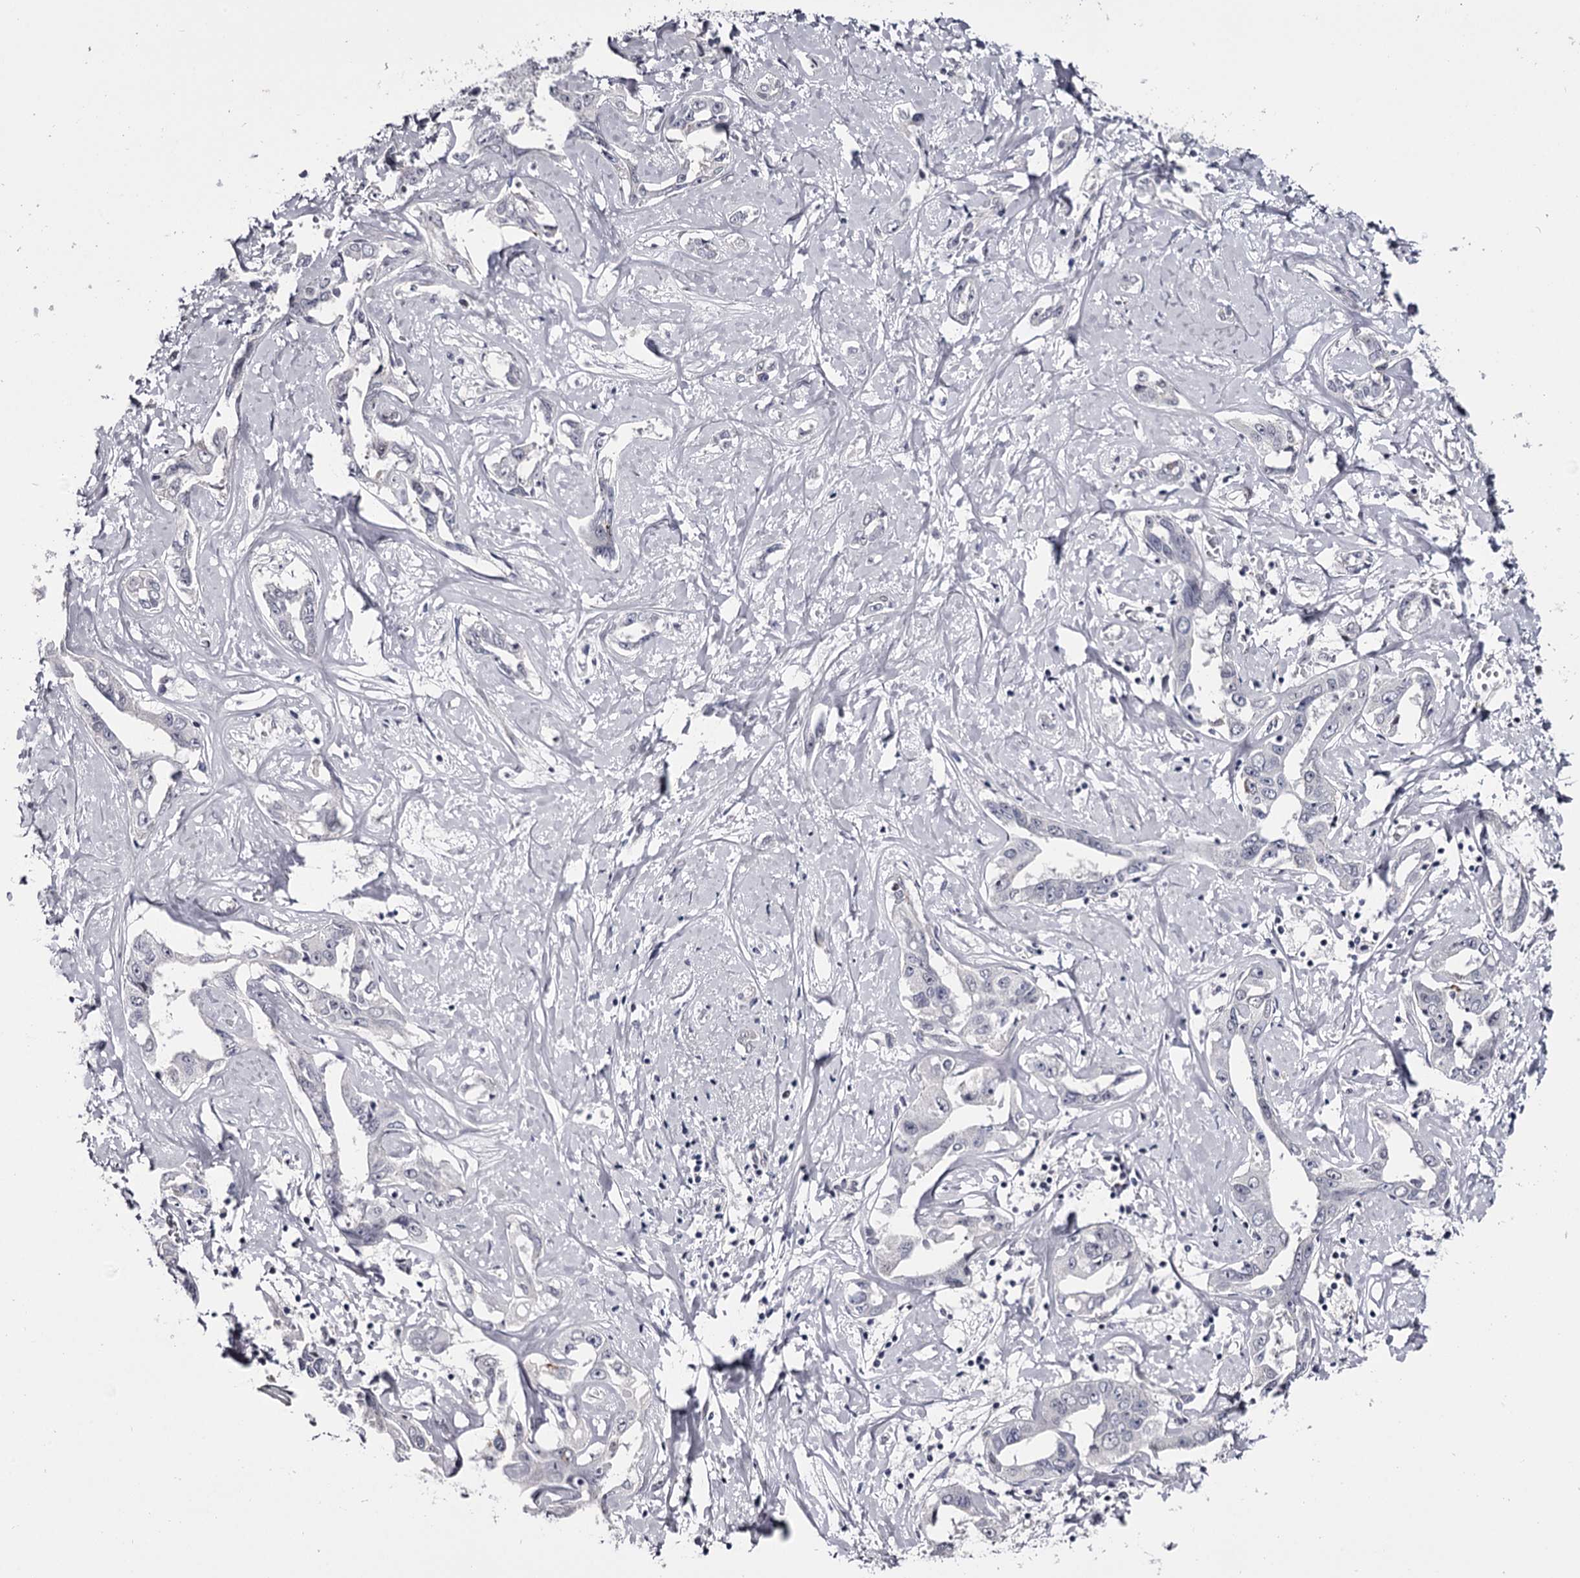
{"staining": {"intensity": "negative", "quantity": "none", "location": "none"}, "tissue": "liver cancer", "cell_type": "Tumor cells", "image_type": "cancer", "snomed": [{"axis": "morphology", "description": "Cholangiocarcinoma"}, {"axis": "topography", "description": "Liver"}], "caption": "Photomicrograph shows no protein positivity in tumor cells of liver cancer (cholangiocarcinoma) tissue.", "gene": "OVOL2", "patient": {"sex": "male", "age": 59}}